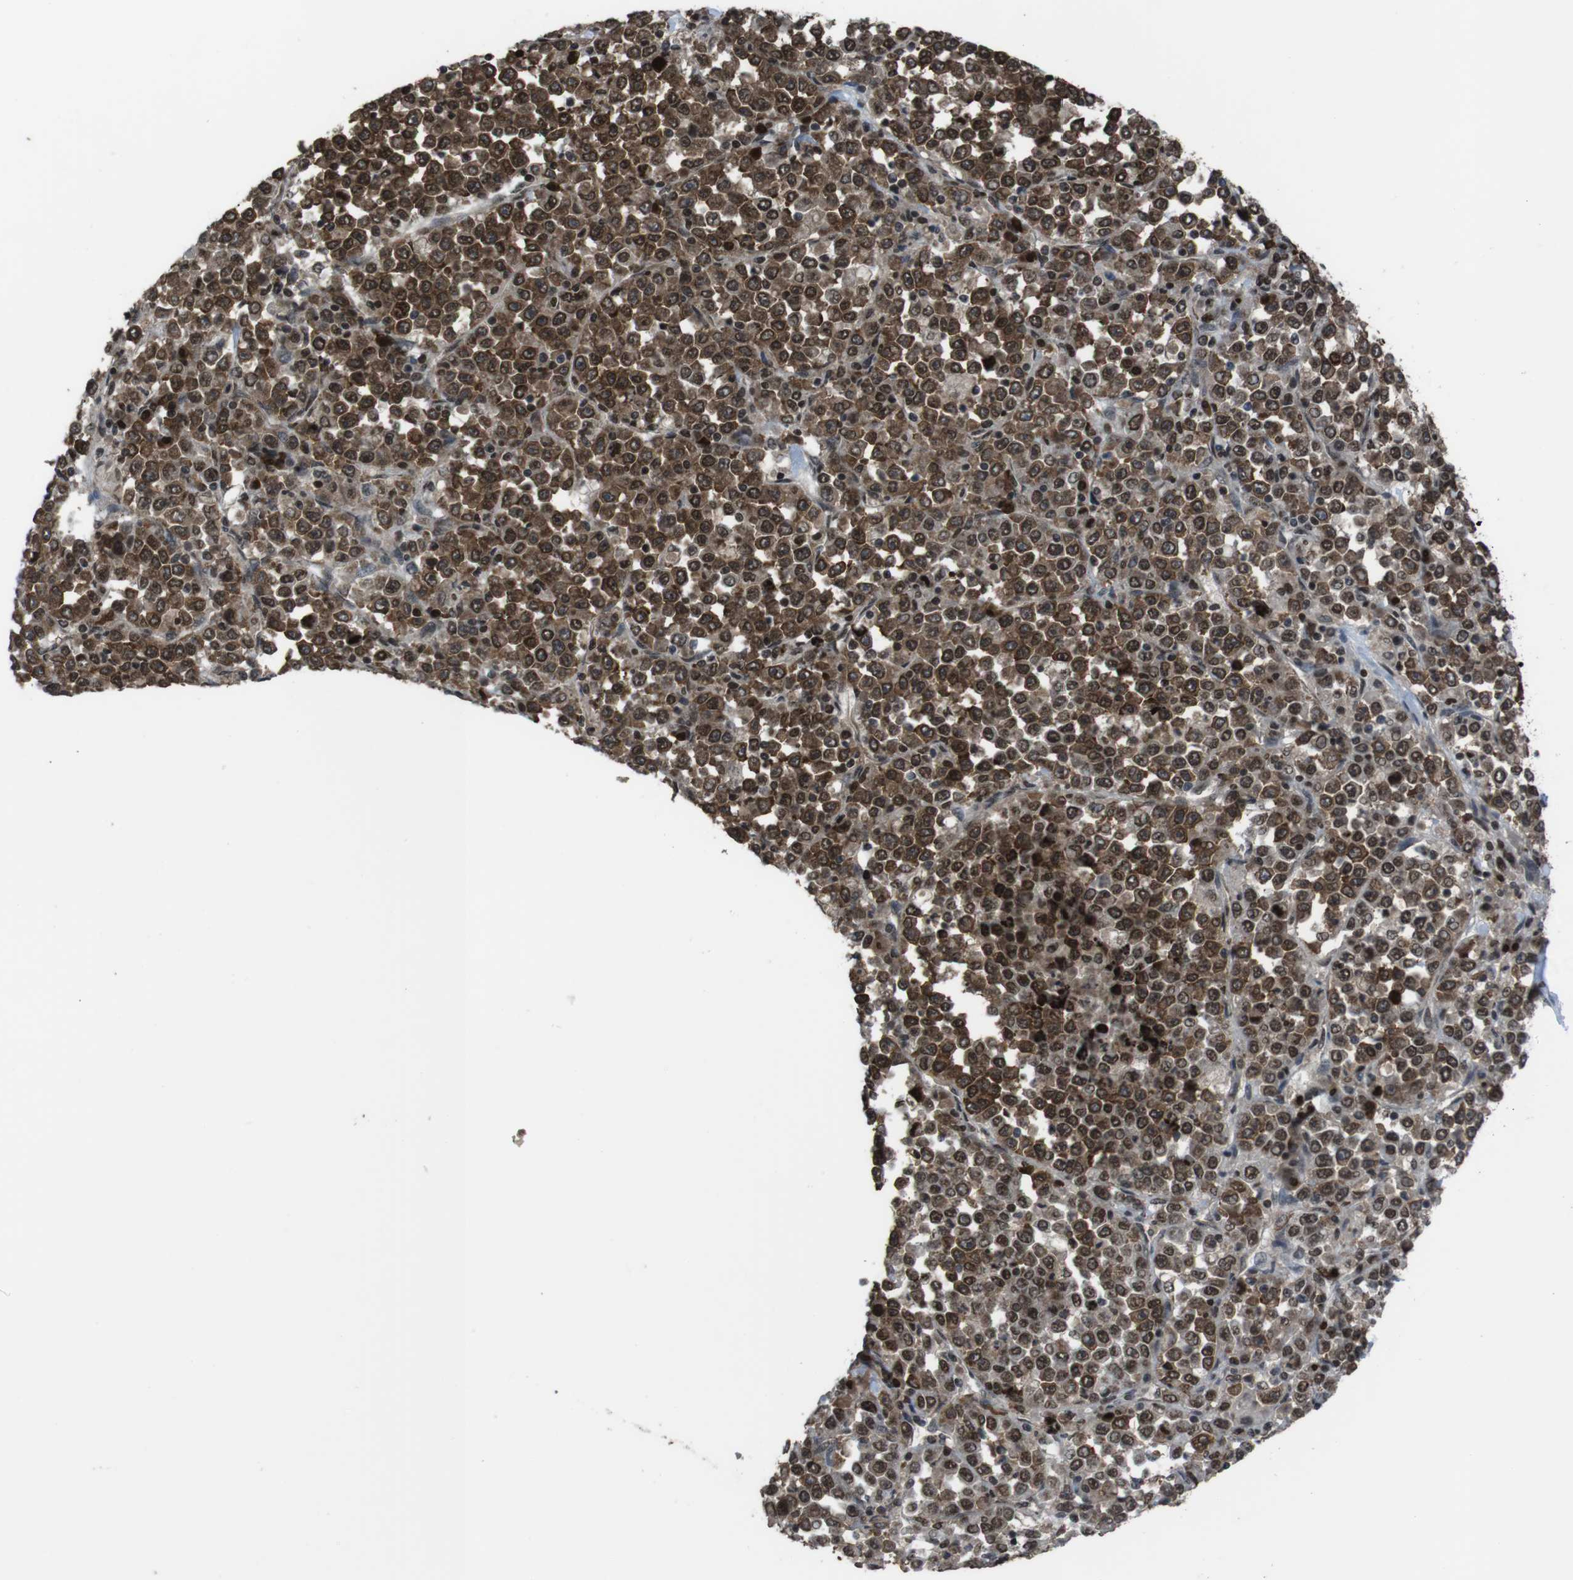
{"staining": {"intensity": "strong", "quantity": ">75%", "location": "nuclear"}, "tissue": "stomach cancer", "cell_type": "Tumor cells", "image_type": "cancer", "snomed": [{"axis": "morphology", "description": "Normal tissue, NOS"}, {"axis": "morphology", "description": "Adenocarcinoma, NOS"}, {"axis": "topography", "description": "Stomach, upper"}, {"axis": "topography", "description": "Stomach"}], "caption": "Protein expression analysis of human adenocarcinoma (stomach) reveals strong nuclear positivity in about >75% of tumor cells. (DAB (3,3'-diaminobenzidine) IHC with brightfield microscopy, high magnification).", "gene": "SUB1", "patient": {"sex": "male", "age": 59}}